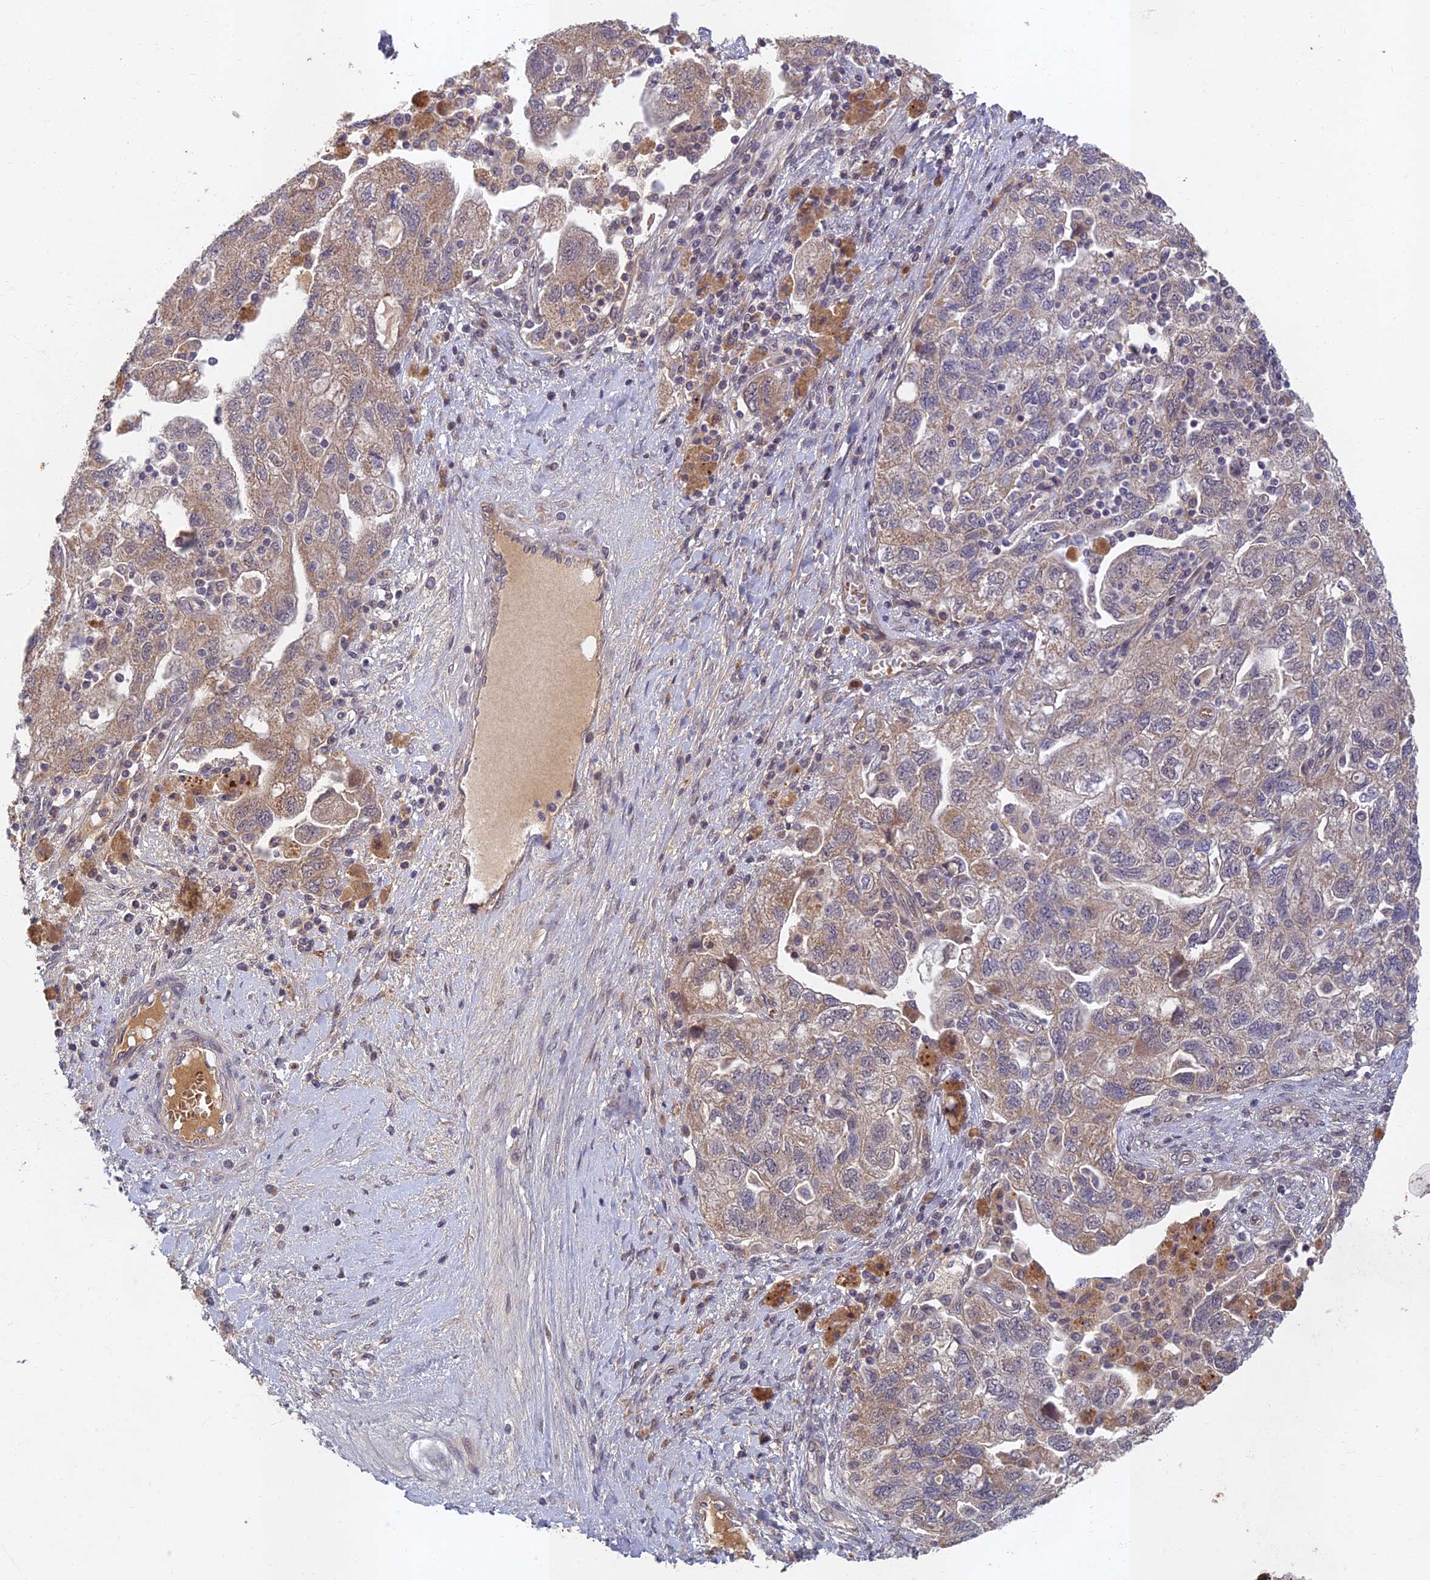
{"staining": {"intensity": "weak", "quantity": ">75%", "location": "cytoplasmic/membranous"}, "tissue": "ovarian cancer", "cell_type": "Tumor cells", "image_type": "cancer", "snomed": [{"axis": "morphology", "description": "Carcinoma, NOS"}, {"axis": "morphology", "description": "Cystadenocarcinoma, serous, NOS"}, {"axis": "topography", "description": "Ovary"}], "caption": "IHC of serous cystadenocarcinoma (ovarian) shows low levels of weak cytoplasmic/membranous expression in about >75% of tumor cells.", "gene": "EARS2", "patient": {"sex": "female", "age": 69}}